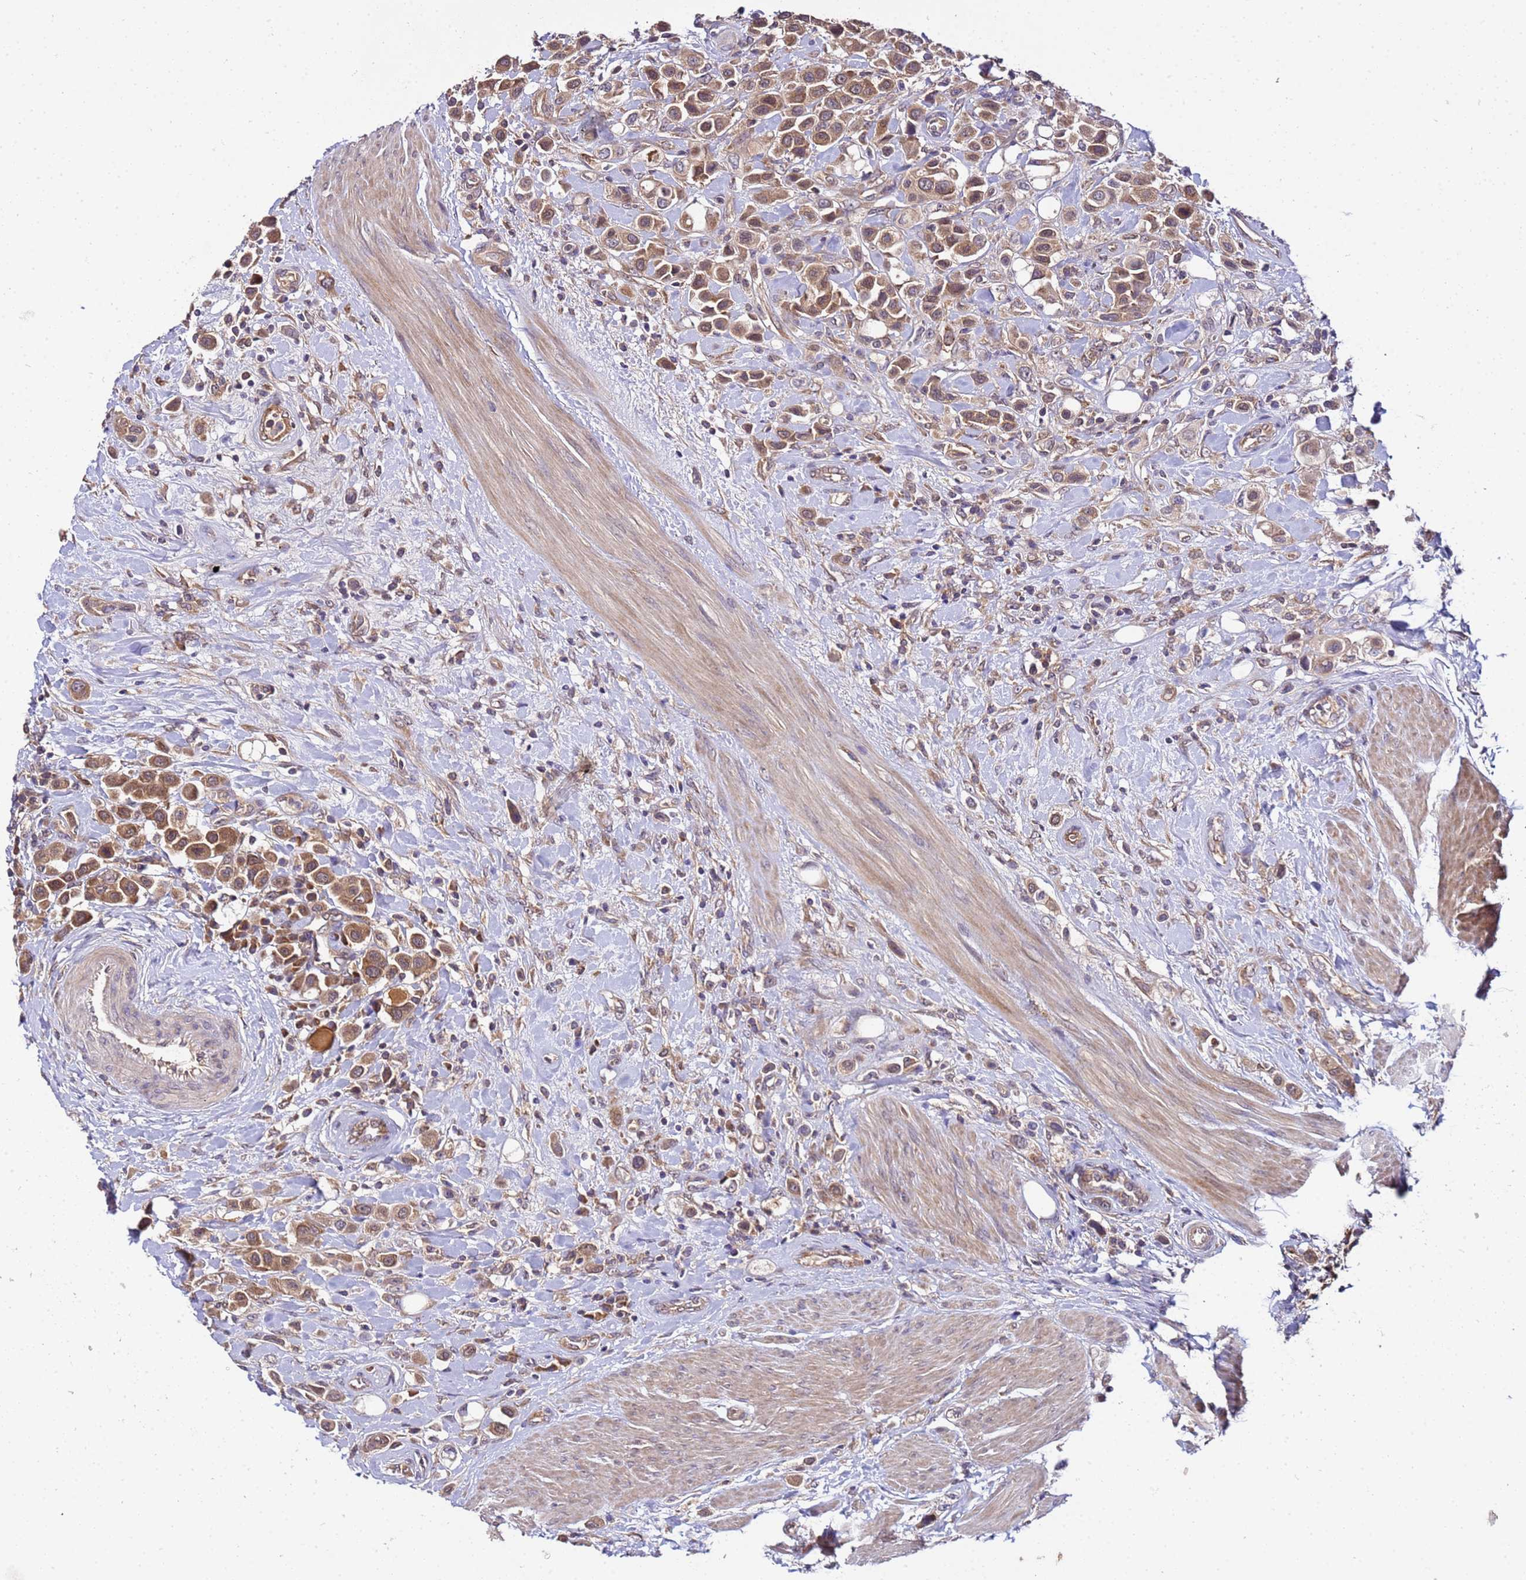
{"staining": {"intensity": "moderate", "quantity": ">75%", "location": "cytoplasmic/membranous"}, "tissue": "urothelial cancer", "cell_type": "Tumor cells", "image_type": "cancer", "snomed": [{"axis": "morphology", "description": "Urothelial carcinoma, High grade"}, {"axis": "topography", "description": "Urinary bladder"}], "caption": "Moderate cytoplasmic/membranous protein positivity is present in about >75% of tumor cells in urothelial cancer.", "gene": "GSPT2", "patient": {"sex": "male", "age": 50}}